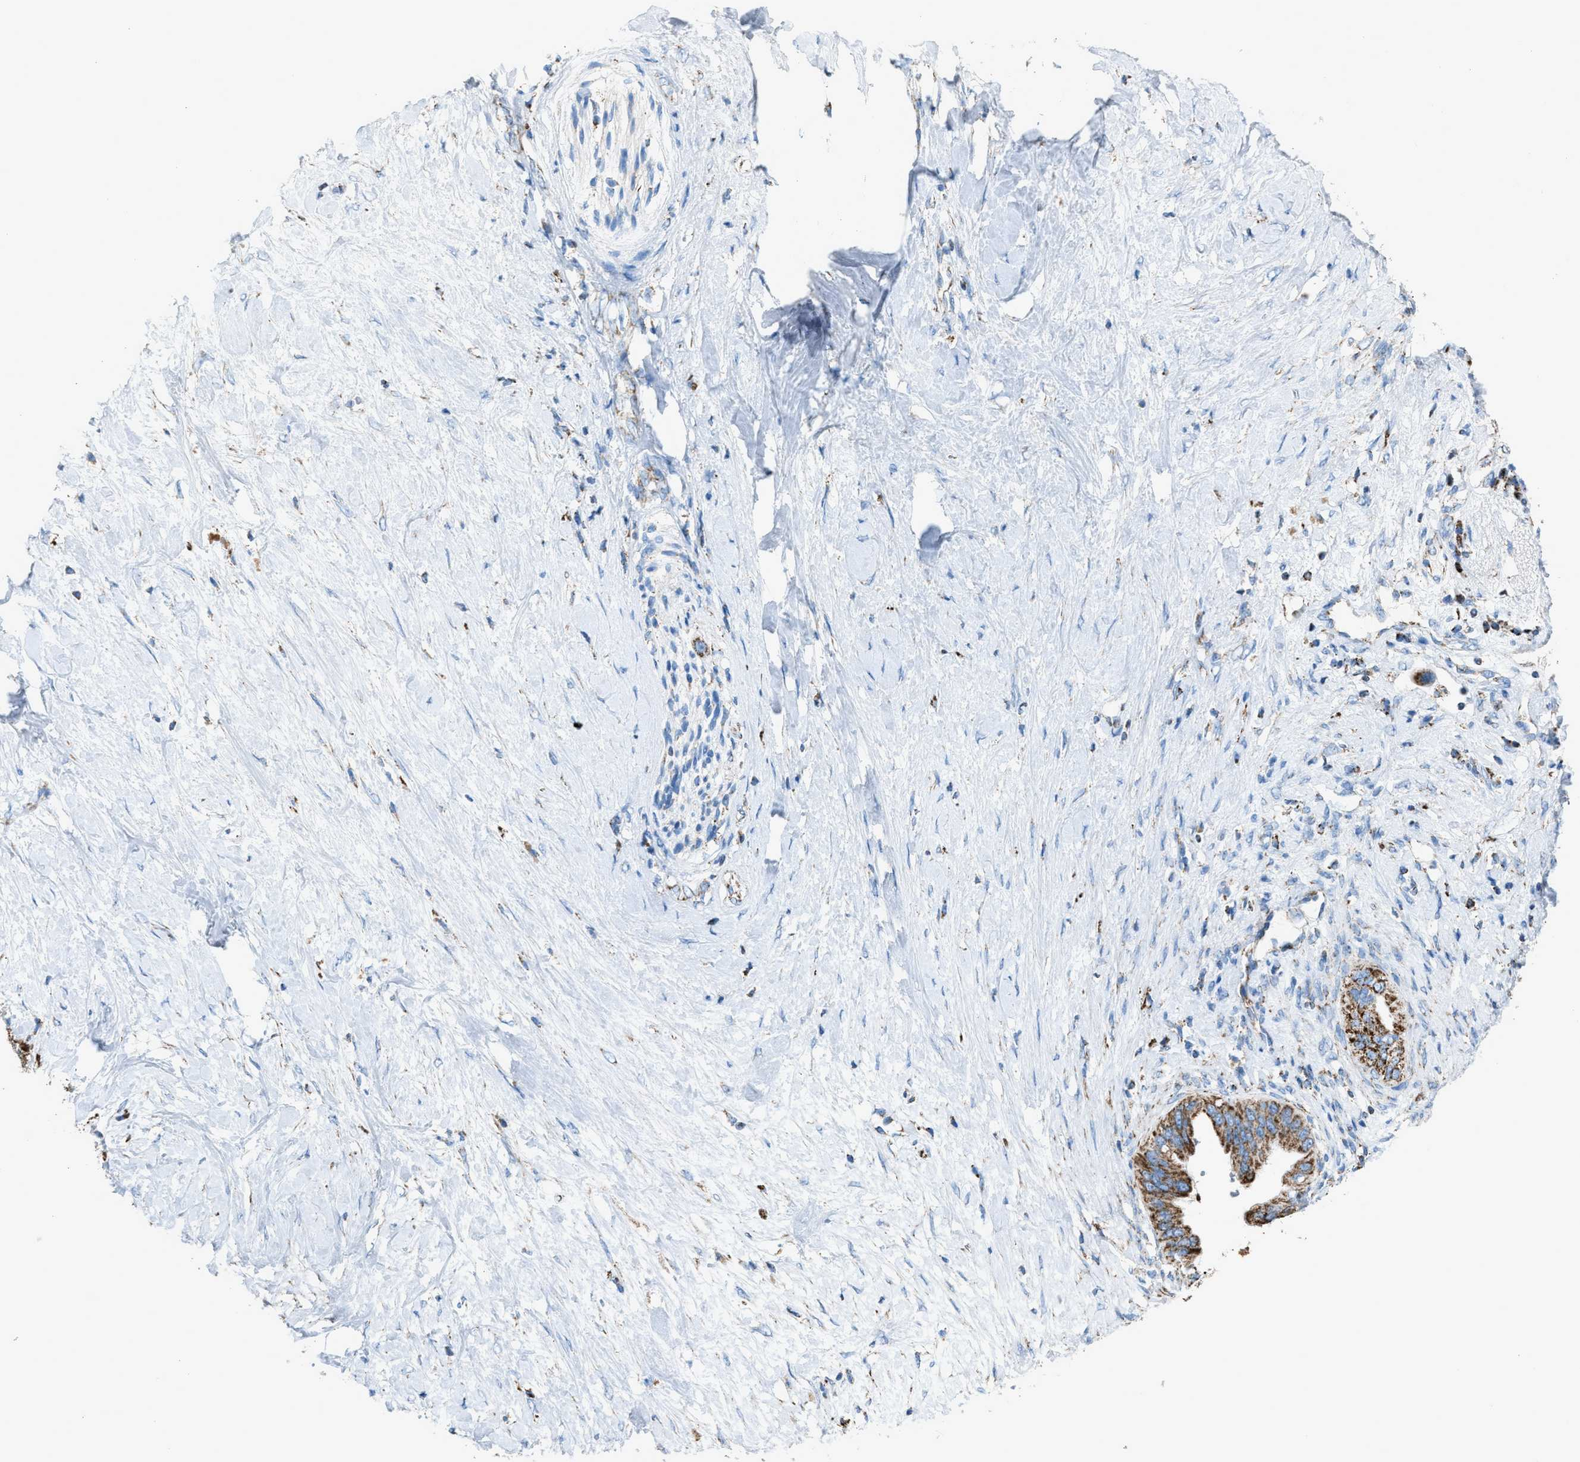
{"staining": {"intensity": "moderate", "quantity": ">75%", "location": "cytoplasmic/membranous"}, "tissue": "pancreatic cancer", "cell_type": "Tumor cells", "image_type": "cancer", "snomed": [{"axis": "morphology", "description": "Adenocarcinoma, NOS"}, {"axis": "topography", "description": "Pancreas"}], "caption": "Protein expression analysis of human pancreatic cancer reveals moderate cytoplasmic/membranous expression in about >75% of tumor cells.", "gene": "MDH2", "patient": {"sex": "female", "age": 56}}